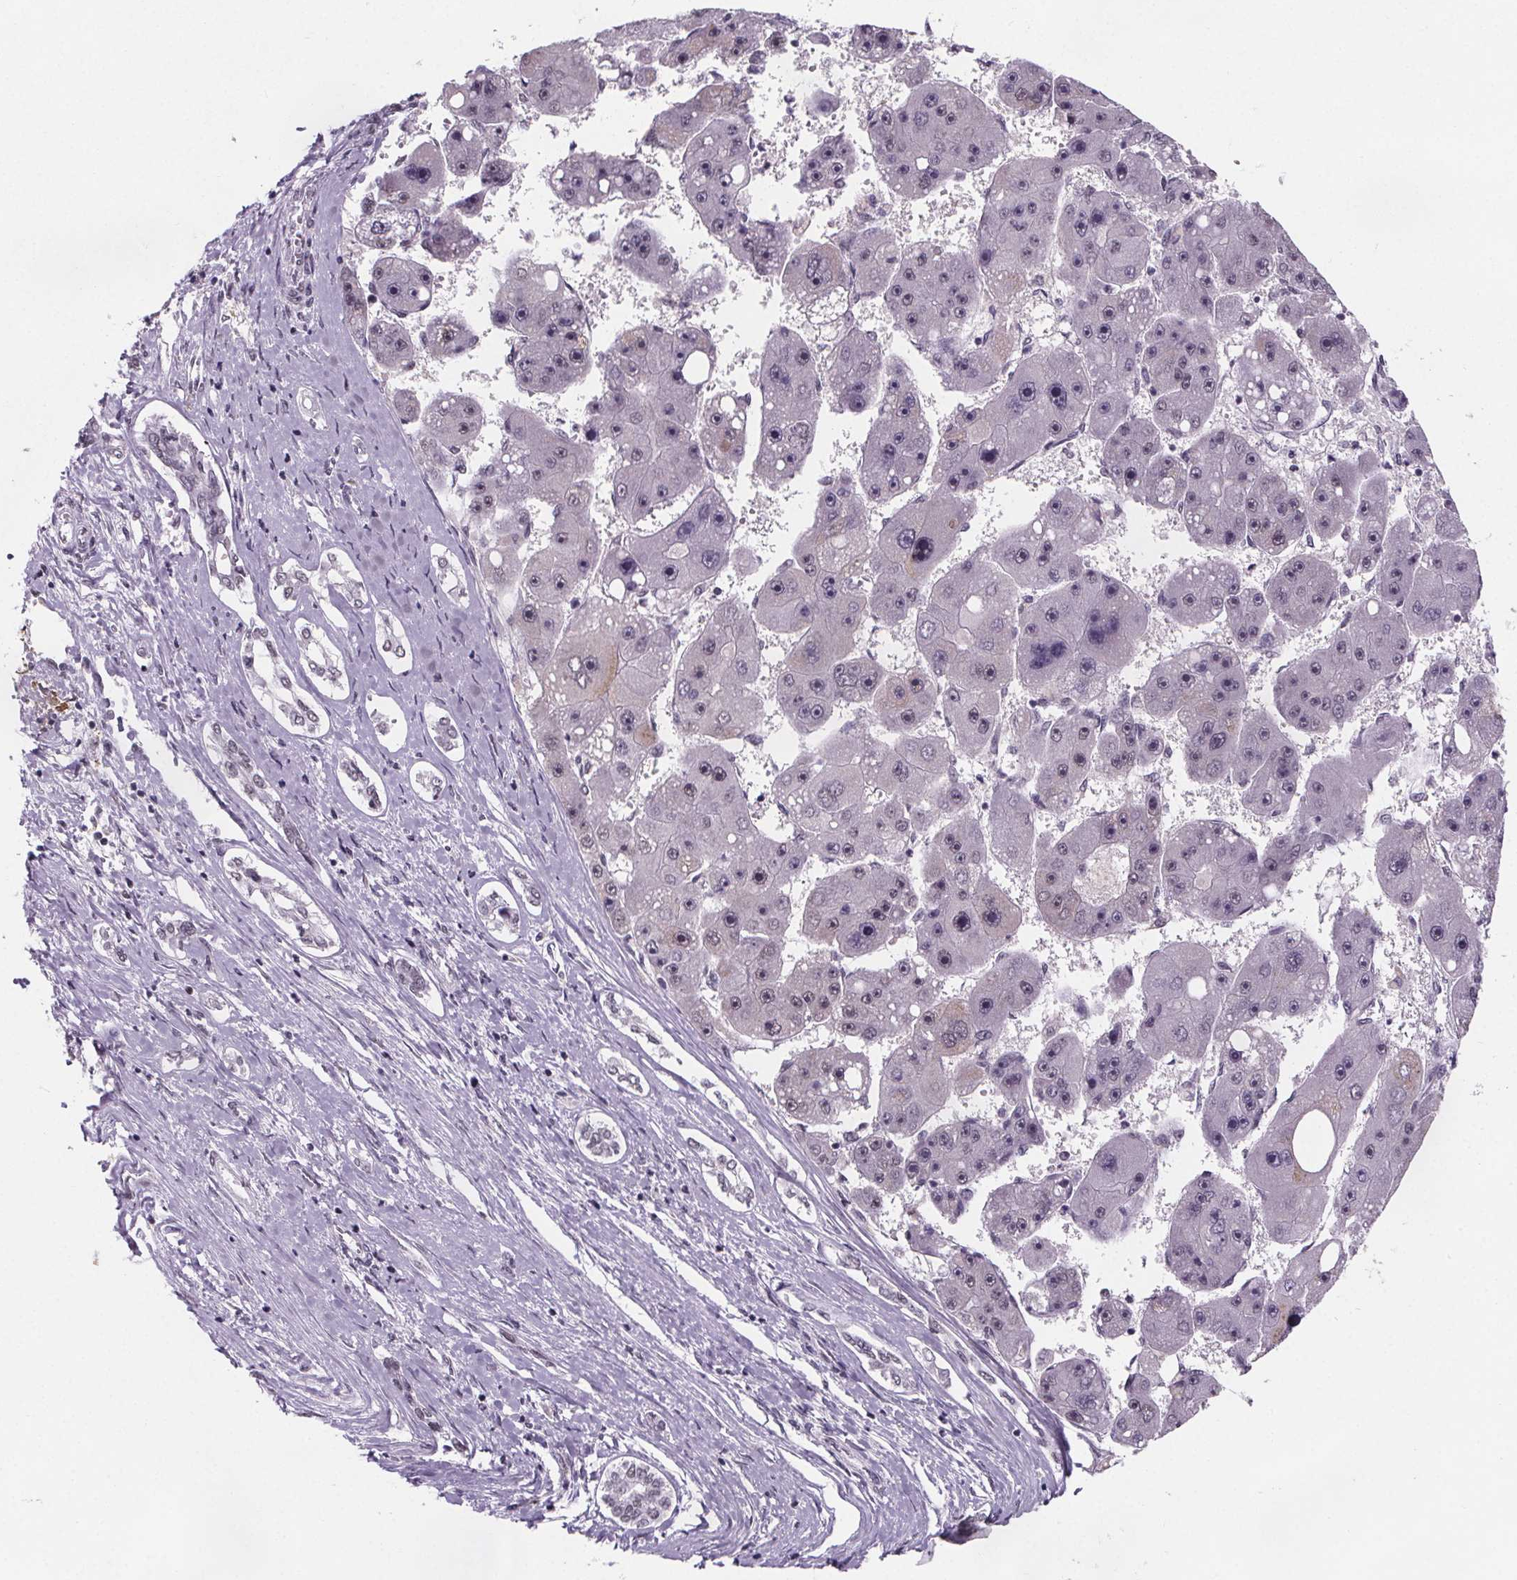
{"staining": {"intensity": "negative", "quantity": "none", "location": "none"}, "tissue": "liver cancer", "cell_type": "Tumor cells", "image_type": "cancer", "snomed": [{"axis": "morphology", "description": "Carcinoma, Hepatocellular, NOS"}, {"axis": "topography", "description": "Liver"}], "caption": "The image displays no significant staining in tumor cells of hepatocellular carcinoma (liver).", "gene": "ZNF572", "patient": {"sex": "female", "age": 61}}